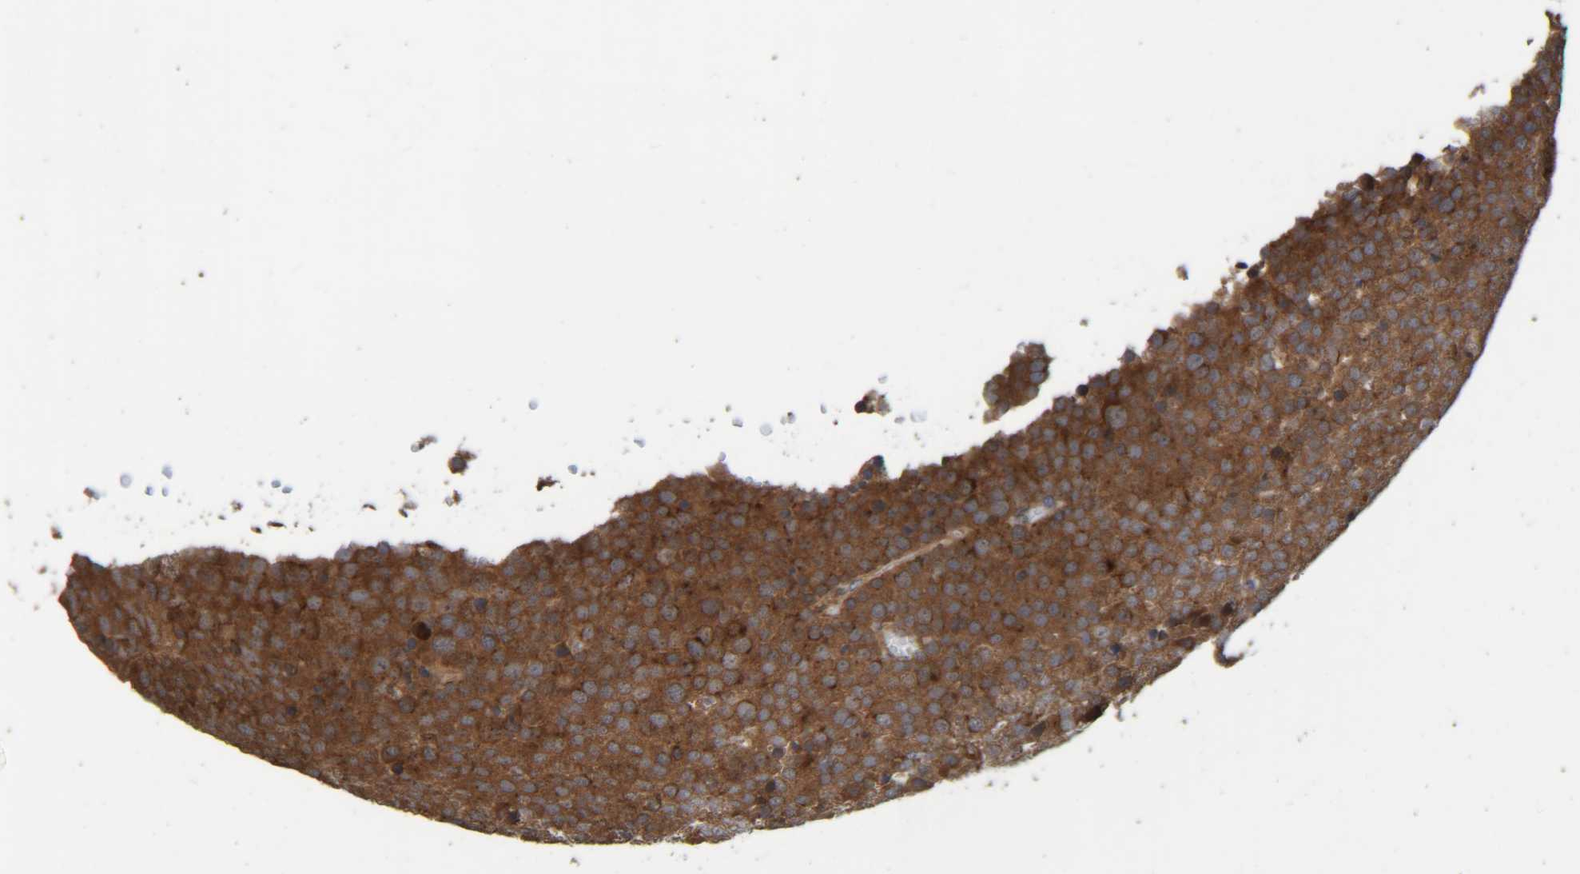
{"staining": {"intensity": "strong", "quantity": ">75%", "location": "cytoplasmic/membranous"}, "tissue": "testis cancer", "cell_type": "Tumor cells", "image_type": "cancer", "snomed": [{"axis": "morphology", "description": "Seminoma, NOS"}, {"axis": "topography", "description": "Testis"}], "caption": "An image showing strong cytoplasmic/membranous positivity in approximately >75% of tumor cells in testis seminoma, as visualized by brown immunohistochemical staining.", "gene": "CCDC57", "patient": {"sex": "male", "age": 71}}